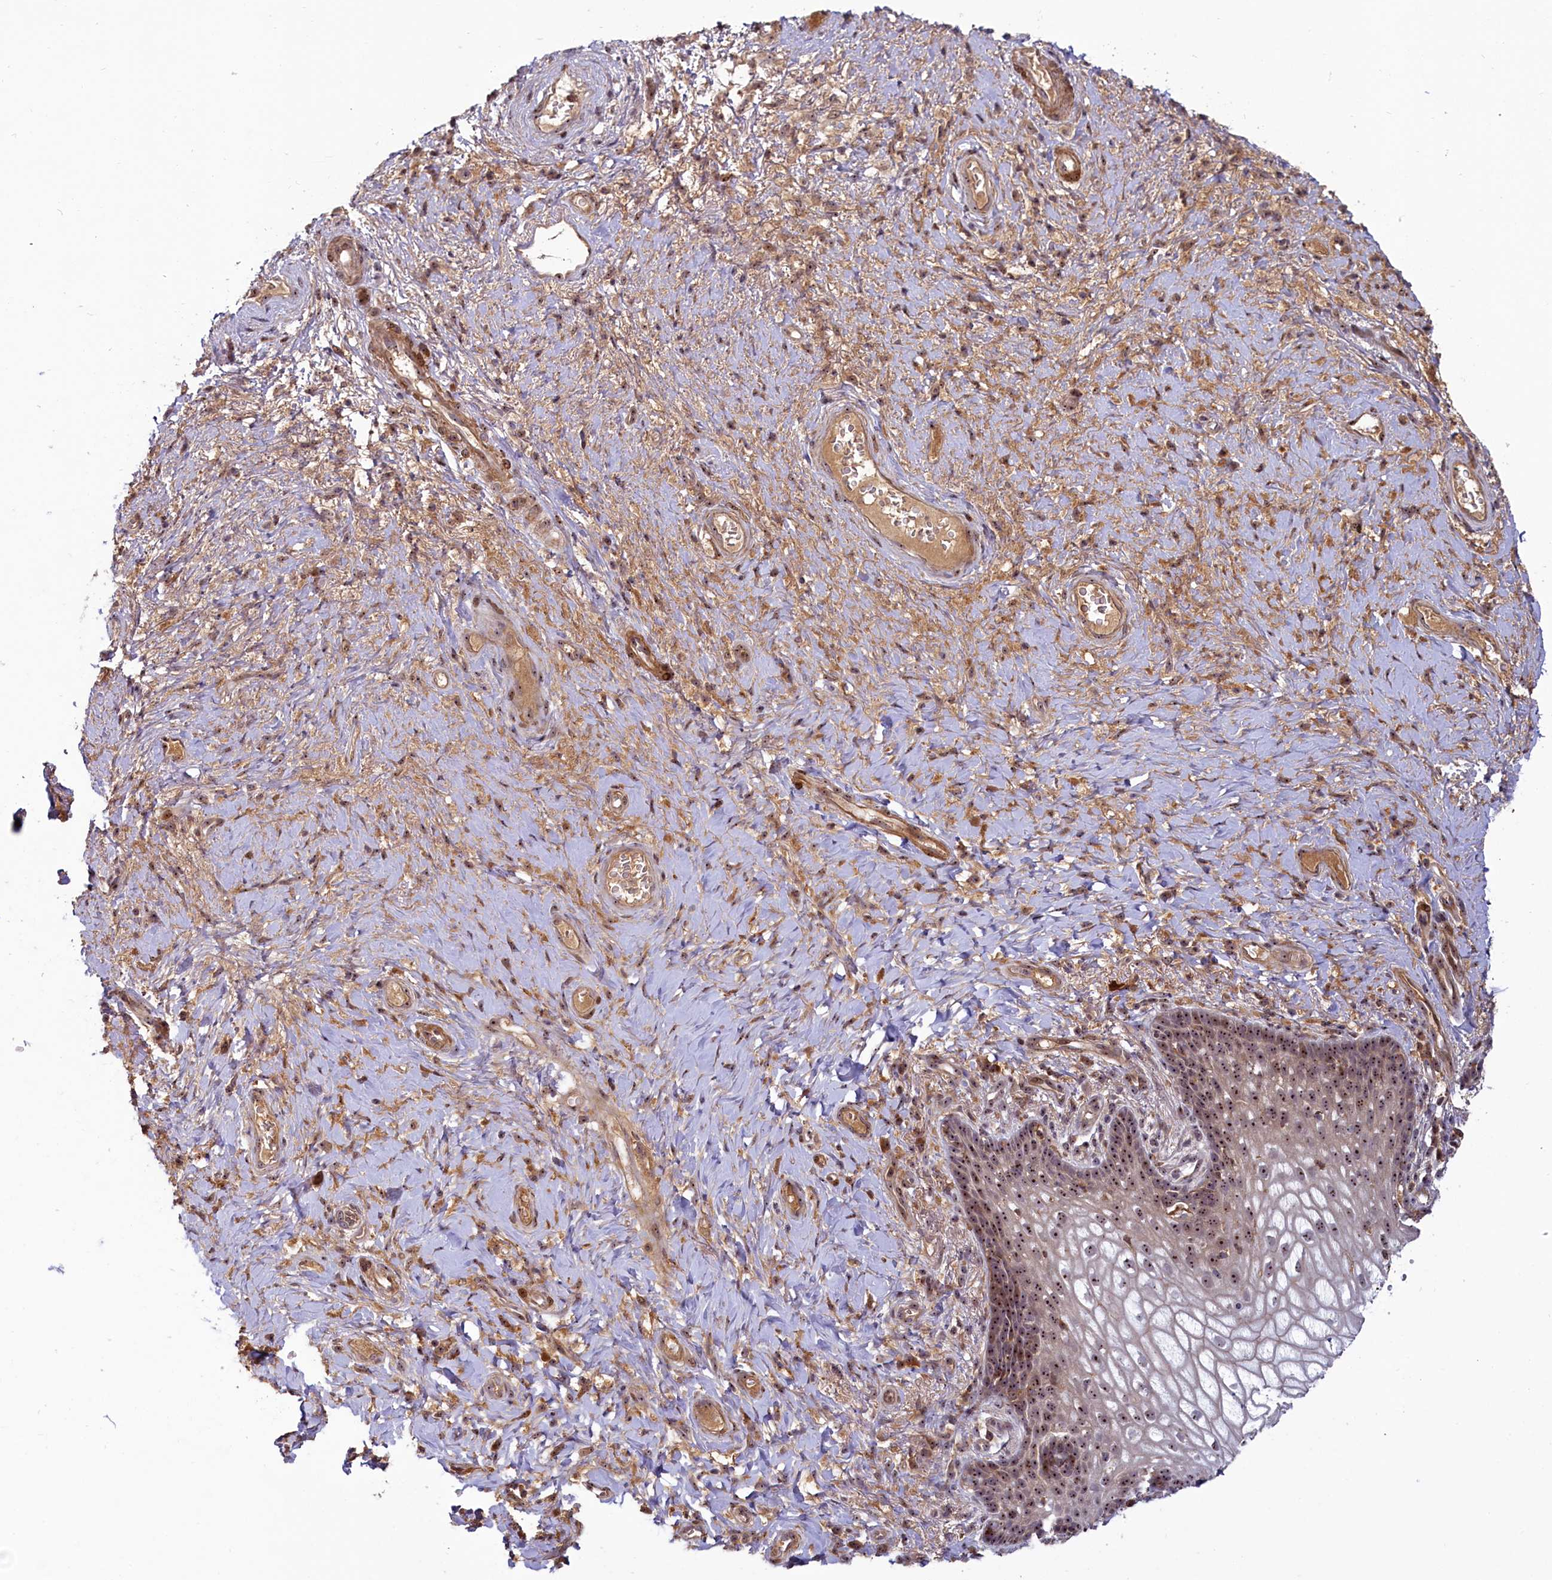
{"staining": {"intensity": "moderate", "quantity": ">75%", "location": "nuclear"}, "tissue": "vagina", "cell_type": "Squamous epithelial cells", "image_type": "normal", "snomed": [{"axis": "morphology", "description": "Normal tissue, NOS"}, {"axis": "topography", "description": "Vagina"}], "caption": "About >75% of squamous epithelial cells in unremarkable human vagina demonstrate moderate nuclear protein positivity as visualized by brown immunohistochemical staining.", "gene": "TCOF1", "patient": {"sex": "female", "age": 60}}